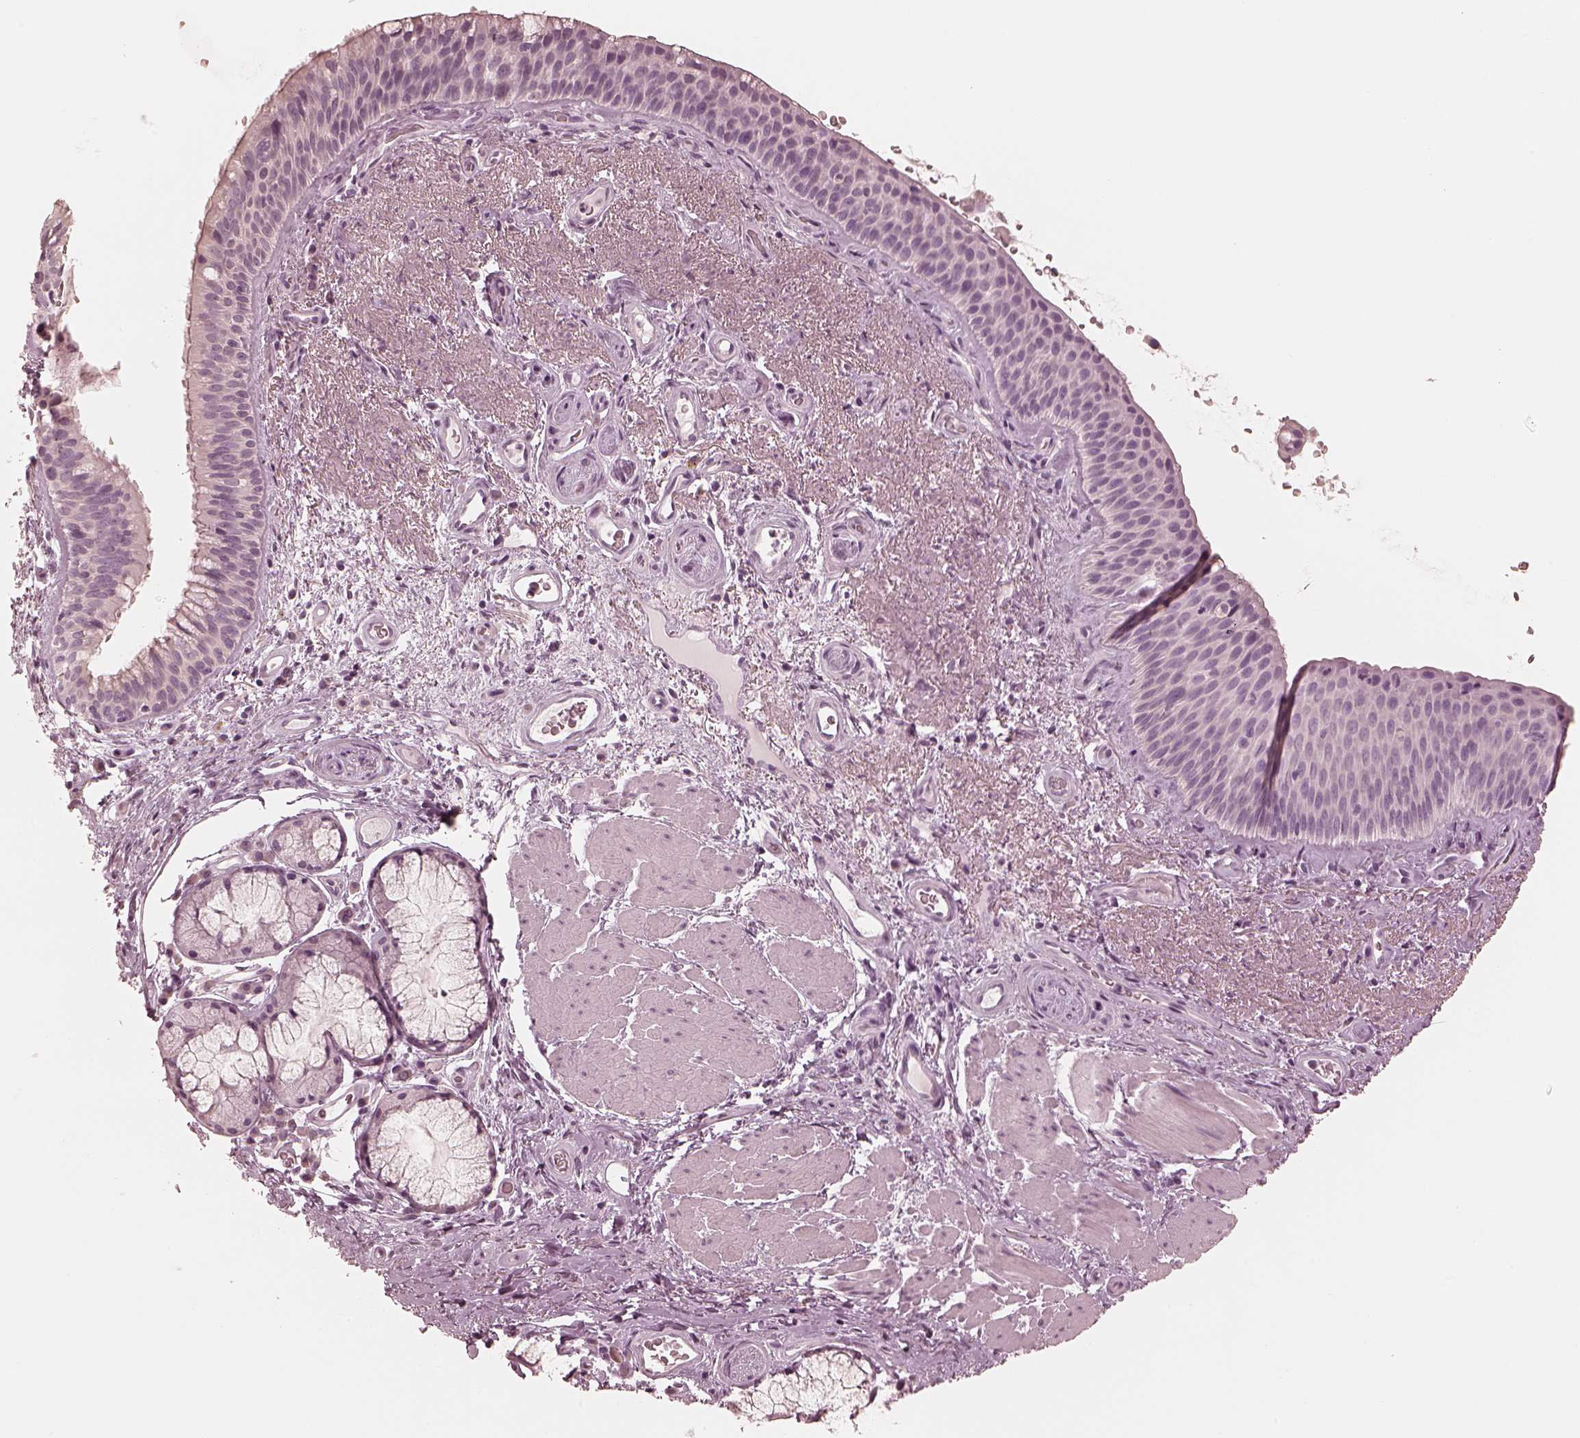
{"staining": {"intensity": "negative", "quantity": "none", "location": "none"}, "tissue": "bronchus", "cell_type": "Respiratory epithelial cells", "image_type": "normal", "snomed": [{"axis": "morphology", "description": "Normal tissue, NOS"}, {"axis": "topography", "description": "Bronchus"}], "caption": "Immunohistochemical staining of unremarkable bronchus demonstrates no significant positivity in respiratory epithelial cells. Nuclei are stained in blue.", "gene": "CALR3", "patient": {"sex": "male", "age": 48}}